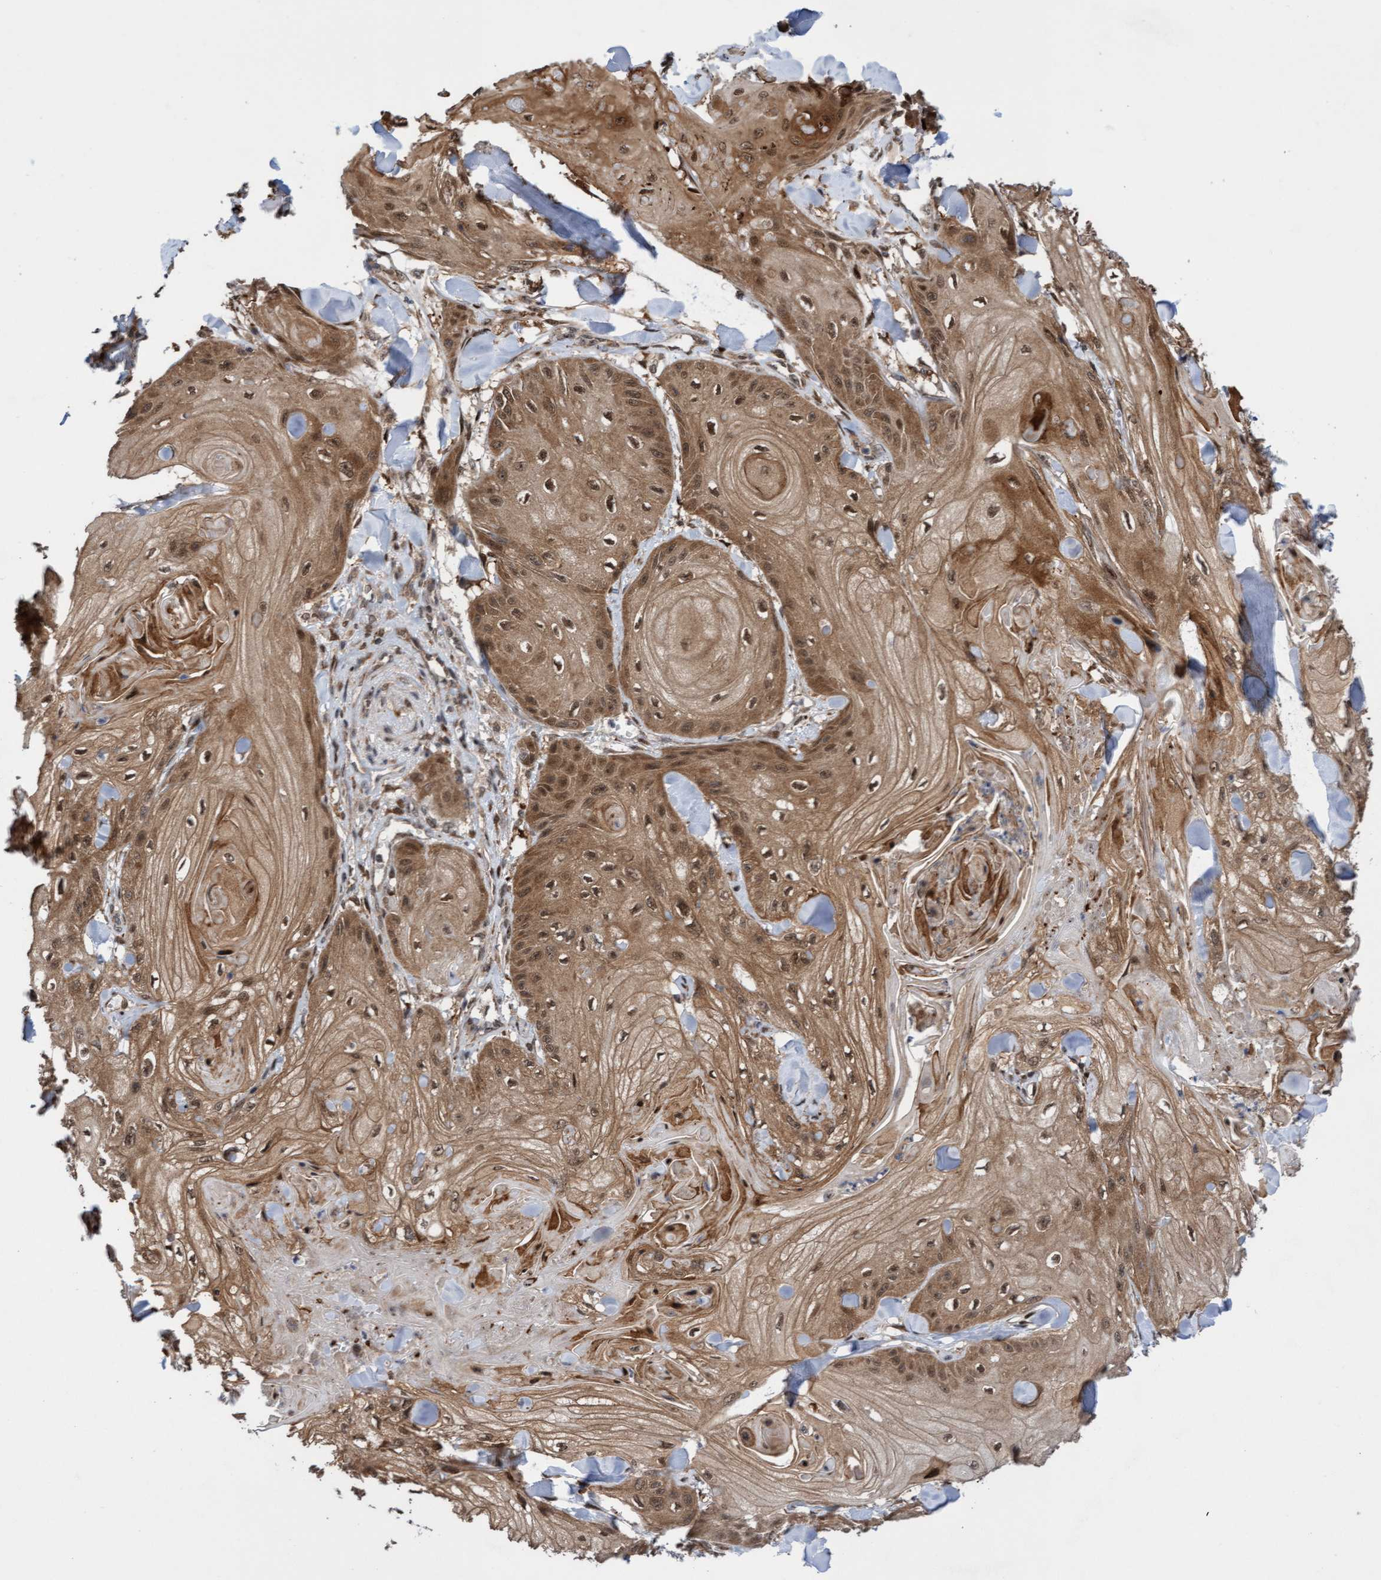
{"staining": {"intensity": "moderate", "quantity": ">75%", "location": "cytoplasmic/membranous,nuclear"}, "tissue": "skin cancer", "cell_type": "Tumor cells", "image_type": "cancer", "snomed": [{"axis": "morphology", "description": "Squamous cell carcinoma, NOS"}, {"axis": "topography", "description": "Skin"}], "caption": "A photomicrograph showing moderate cytoplasmic/membranous and nuclear expression in approximately >75% of tumor cells in skin cancer (squamous cell carcinoma), as visualized by brown immunohistochemical staining.", "gene": "ITFG1", "patient": {"sex": "male", "age": 74}}